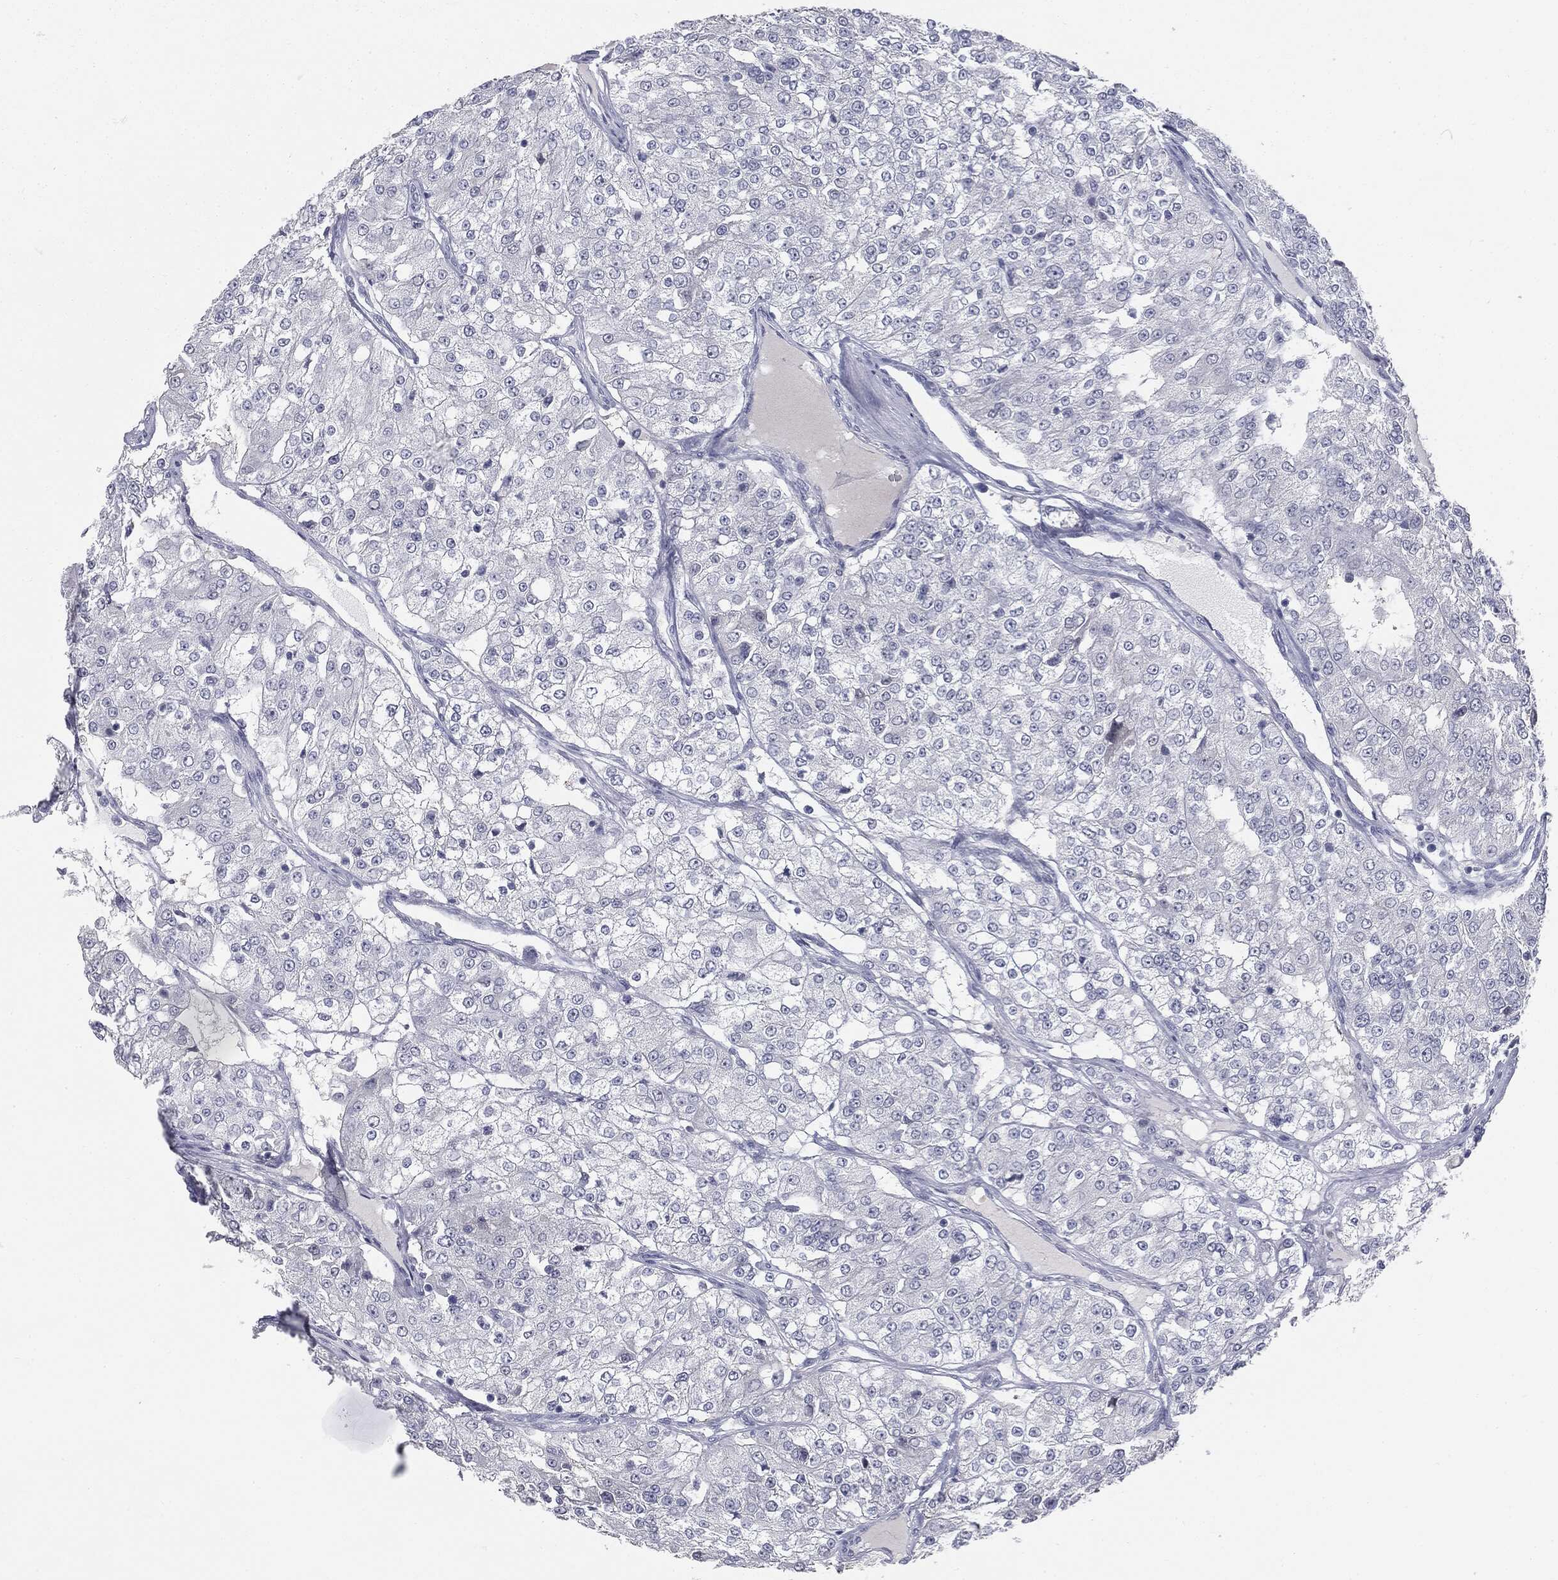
{"staining": {"intensity": "negative", "quantity": "none", "location": "none"}, "tissue": "renal cancer", "cell_type": "Tumor cells", "image_type": "cancer", "snomed": [{"axis": "morphology", "description": "Adenocarcinoma, NOS"}, {"axis": "topography", "description": "Kidney"}], "caption": "Image shows no significant protein expression in tumor cells of adenocarcinoma (renal). (Brightfield microscopy of DAB (3,3'-diaminobenzidine) immunohistochemistry at high magnification).", "gene": "MUC5AC", "patient": {"sex": "female", "age": 63}}